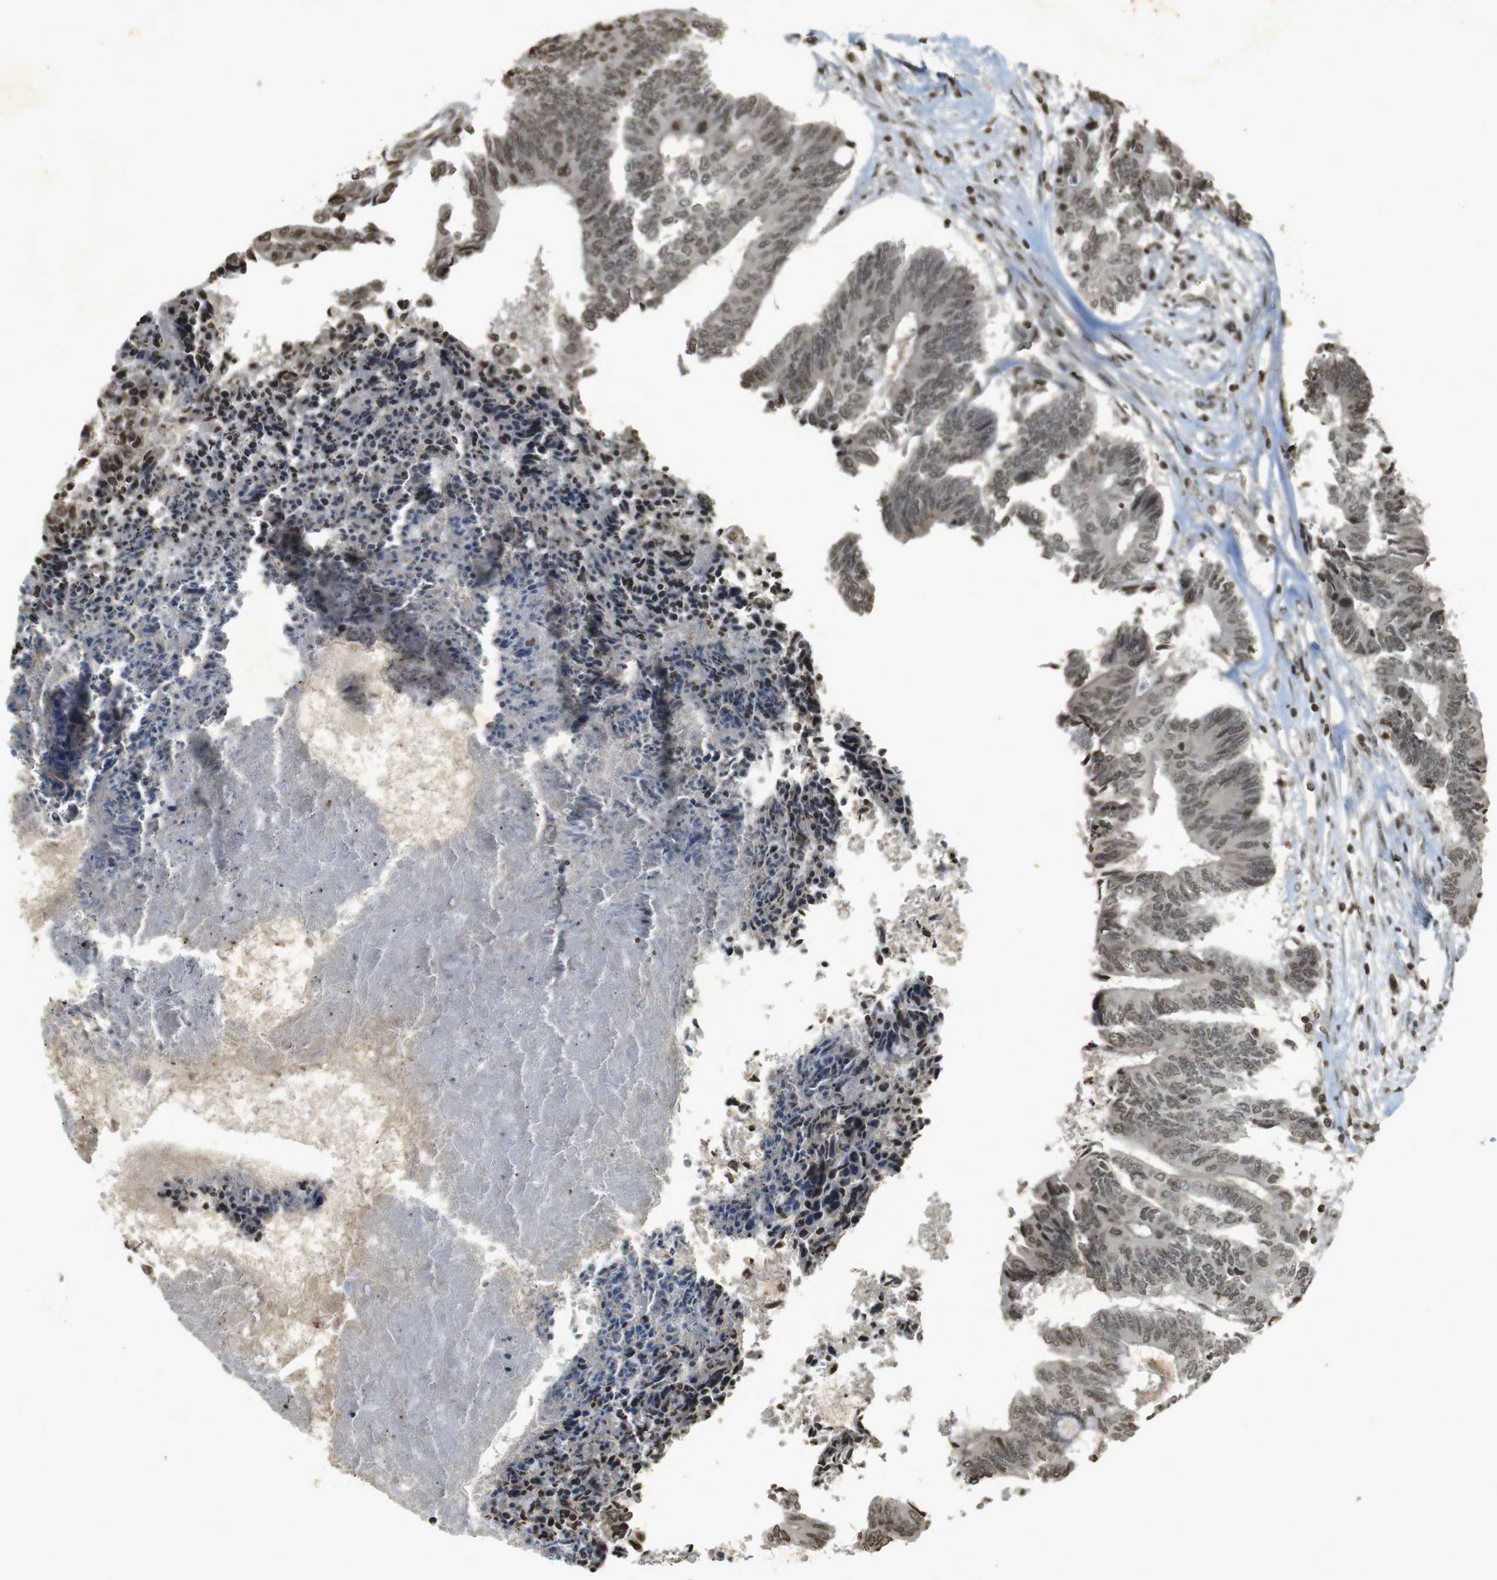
{"staining": {"intensity": "moderate", "quantity": ">75%", "location": "nuclear"}, "tissue": "colorectal cancer", "cell_type": "Tumor cells", "image_type": "cancer", "snomed": [{"axis": "morphology", "description": "Adenocarcinoma, NOS"}, {"axis": "topography", "description": "Rectum"}], "caption": "Tumor cells show medium levels of moderate nuclear expression in approximately >75% of cells in adenocarcinoma (colorectal).", "gene": "ORC4", "patient": {"sex": "male", "age": 63}}